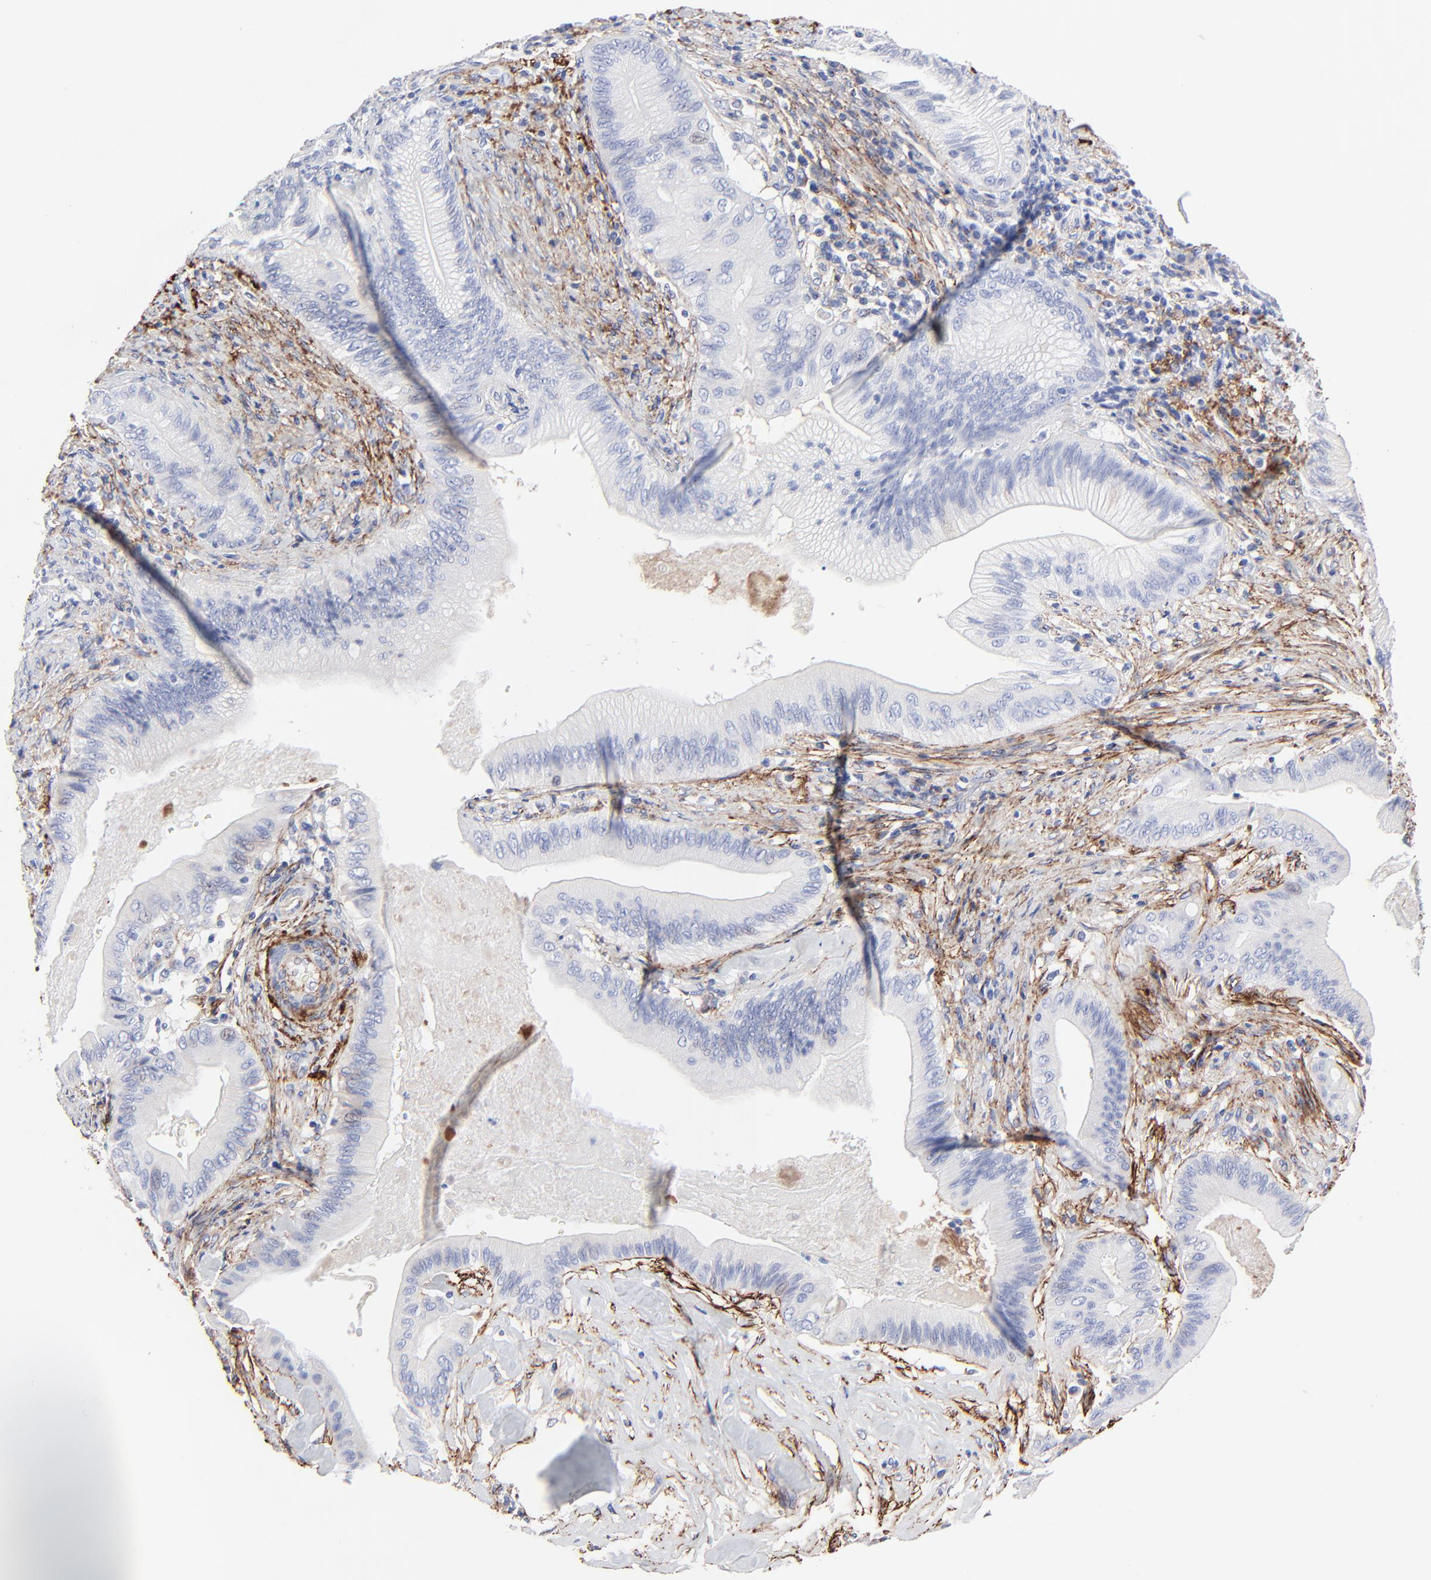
{"staining": {"intensity": "negative", "quantity": "none", "location": "none"}, "tissue": "liver cancer", "cell_type": "Tumor cells", "image_type": "cancer", "snomed": [{"axis": "morphology", "description": "Cholangiocarcinoma"}, {"axis": "topography", "description": "Liver"}], "caption": "High magnification brightfield microscopy of liver cholangiocarcinoma stained with DAB (3,3'-diaminobenzidine) (brown) and counterstained with hematoxylin (blue): tumor cells show no significant expression.", "gene": "FBLN2", "patient": {"sex": "male", "age": 58}}